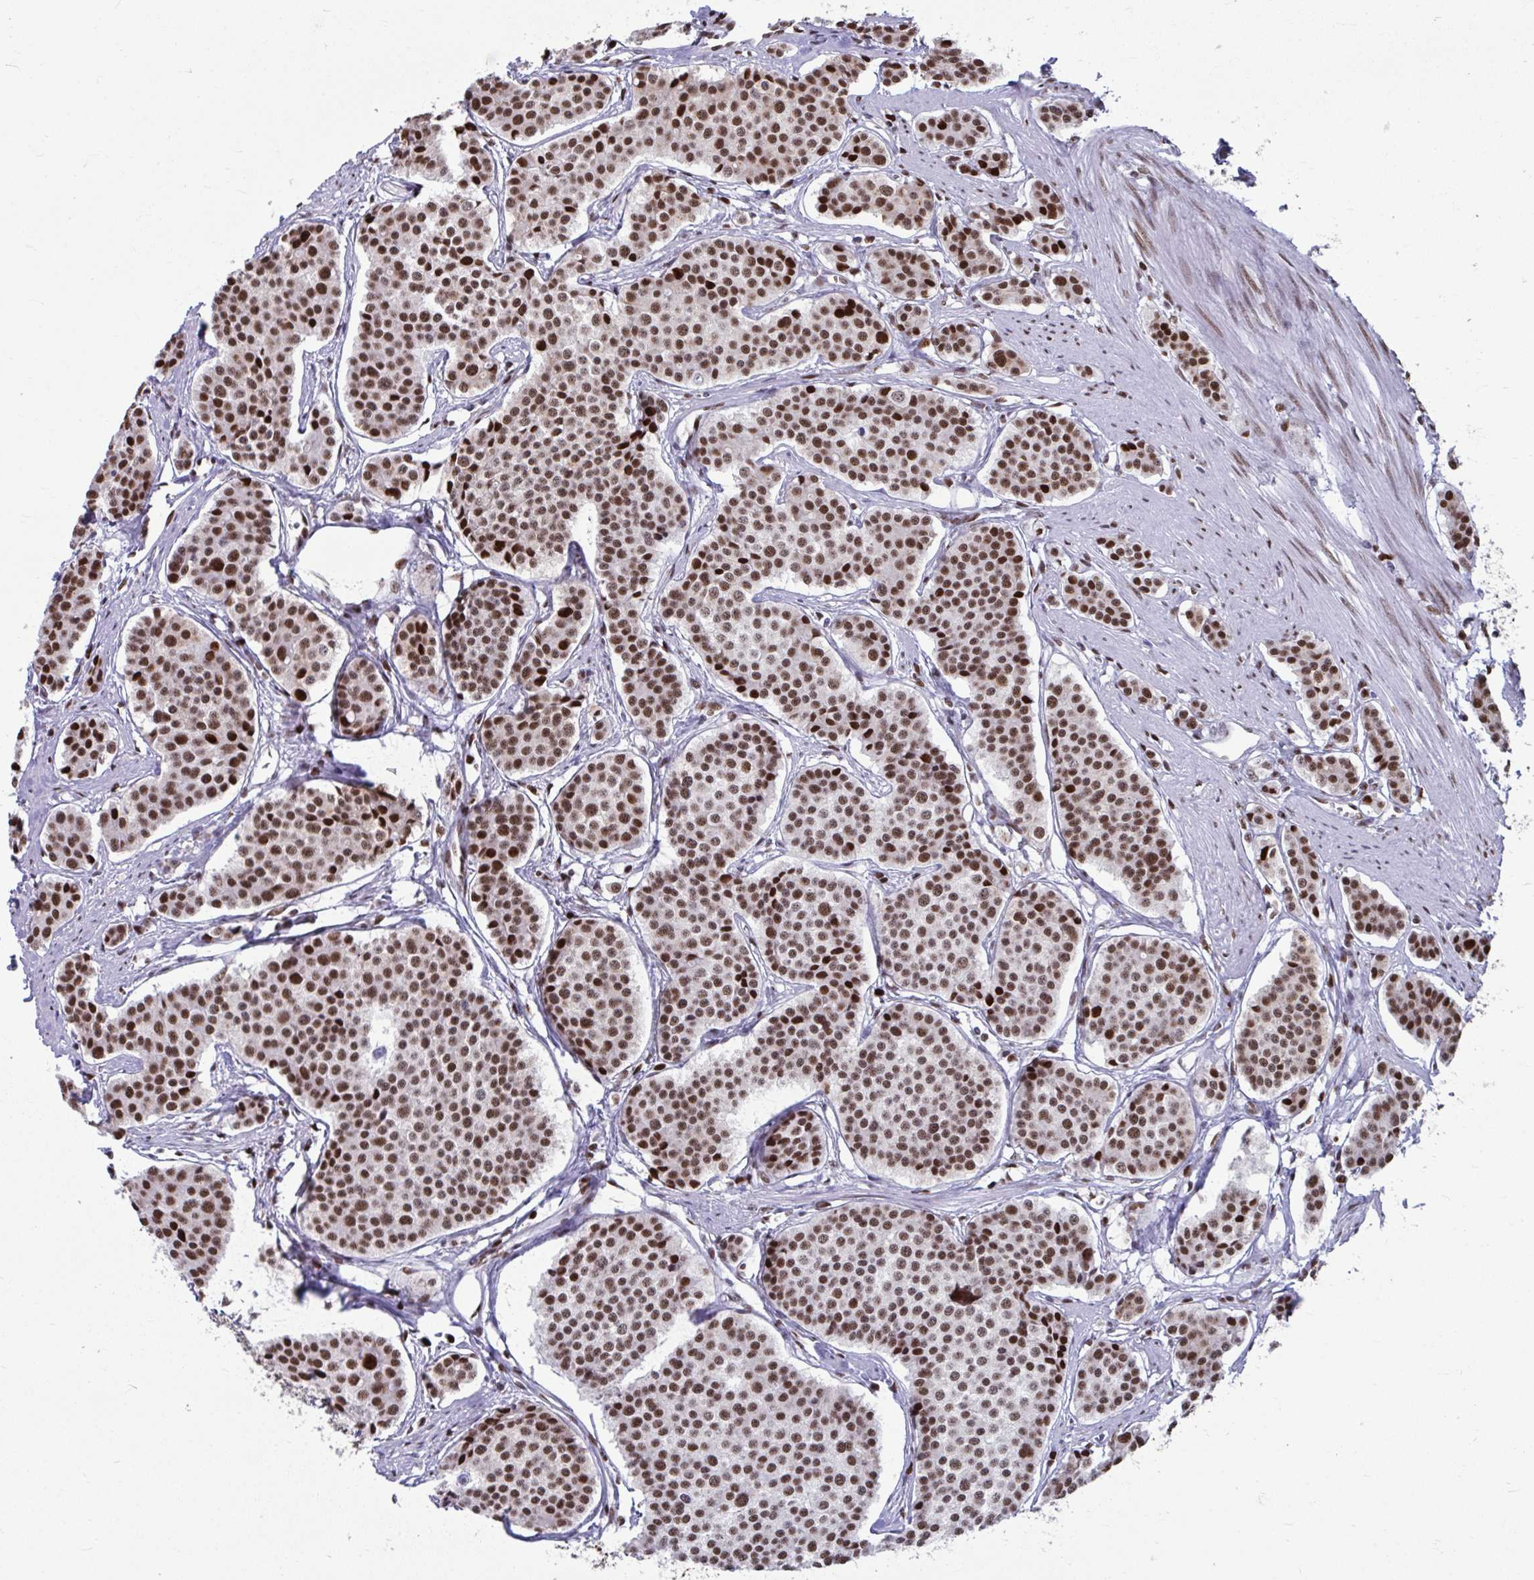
{"staining": {"intensity": "strong", "quantity": ">75%", "location": "nuclear"}, "tissue": "carcinoid", "cell_type": "Tumor cells", "image_type": "cancer", "snomed": [{"axis": "morphology", "description": "Carcinoid, malignant, NOS"}, {"axis": "topography", "description": "Small intestine"}], "caption": "Protein staining of carcinoid tissue displays strong nuclear expression in about >75% of tumor cells.", "gene": "SLC35C2", "patient": {"sex": "male", "age": 60}}